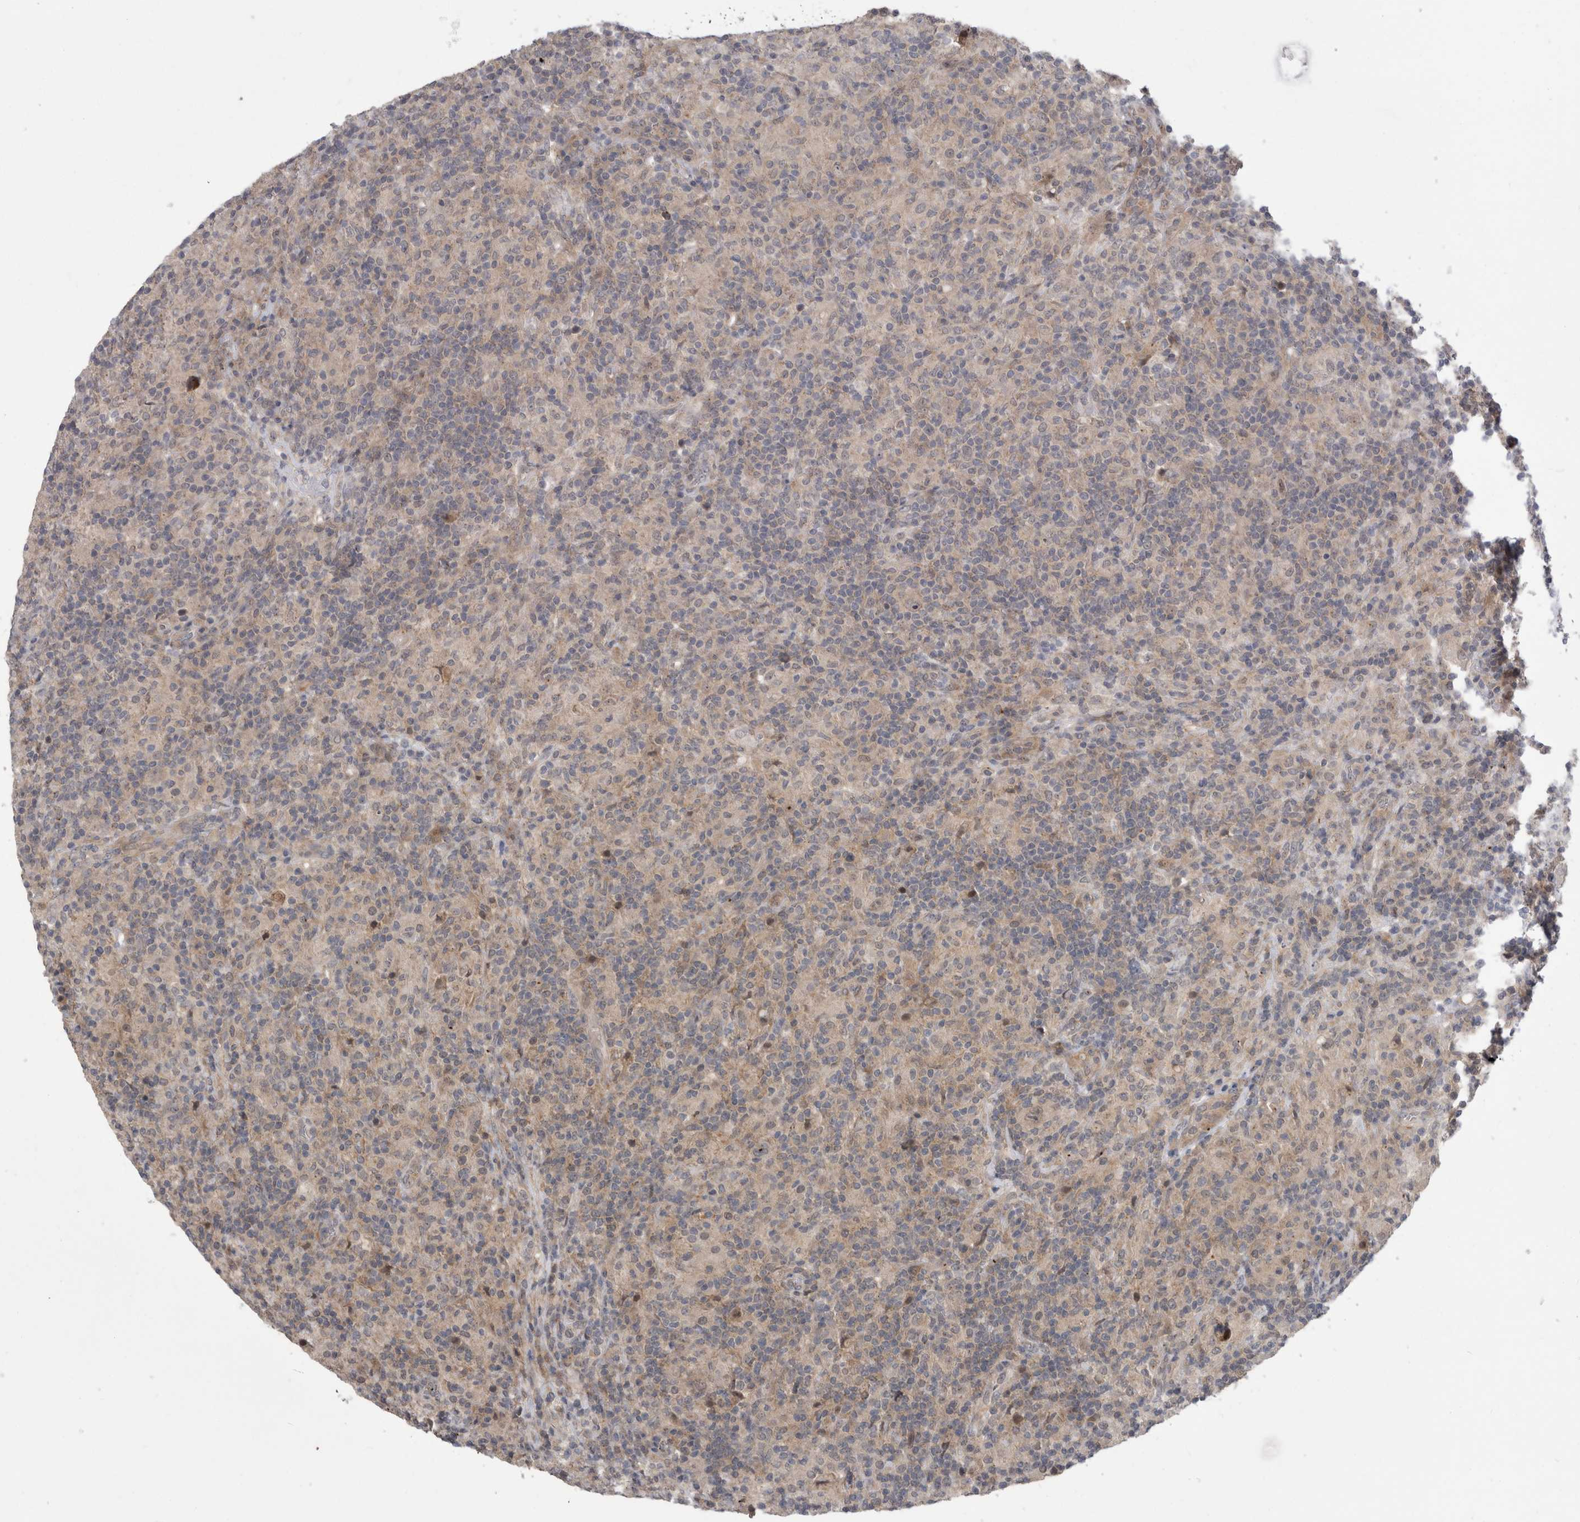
{"staining": {"intensity": "weak", "quantity": "25%-75%", "location": "cytoplasmic/membranous,nuclear"}, "tissue": "lymphoma", "cell_type": "Tumor cells", "image_type": "cancer", "snomed": [{"axis": "morphology", "description": "Hodgkin's disease, NOS"}, {"axis": "topography", "description": "Lymph node"}], "caption": "Protein analysis of lymphoma tissue reveals weak cytoplasmic/membranous and nuclear positivity in about 25%-75% of tumor cells.", "gene": "MTBP", "patient": {"sex": "male", "age": 70}}